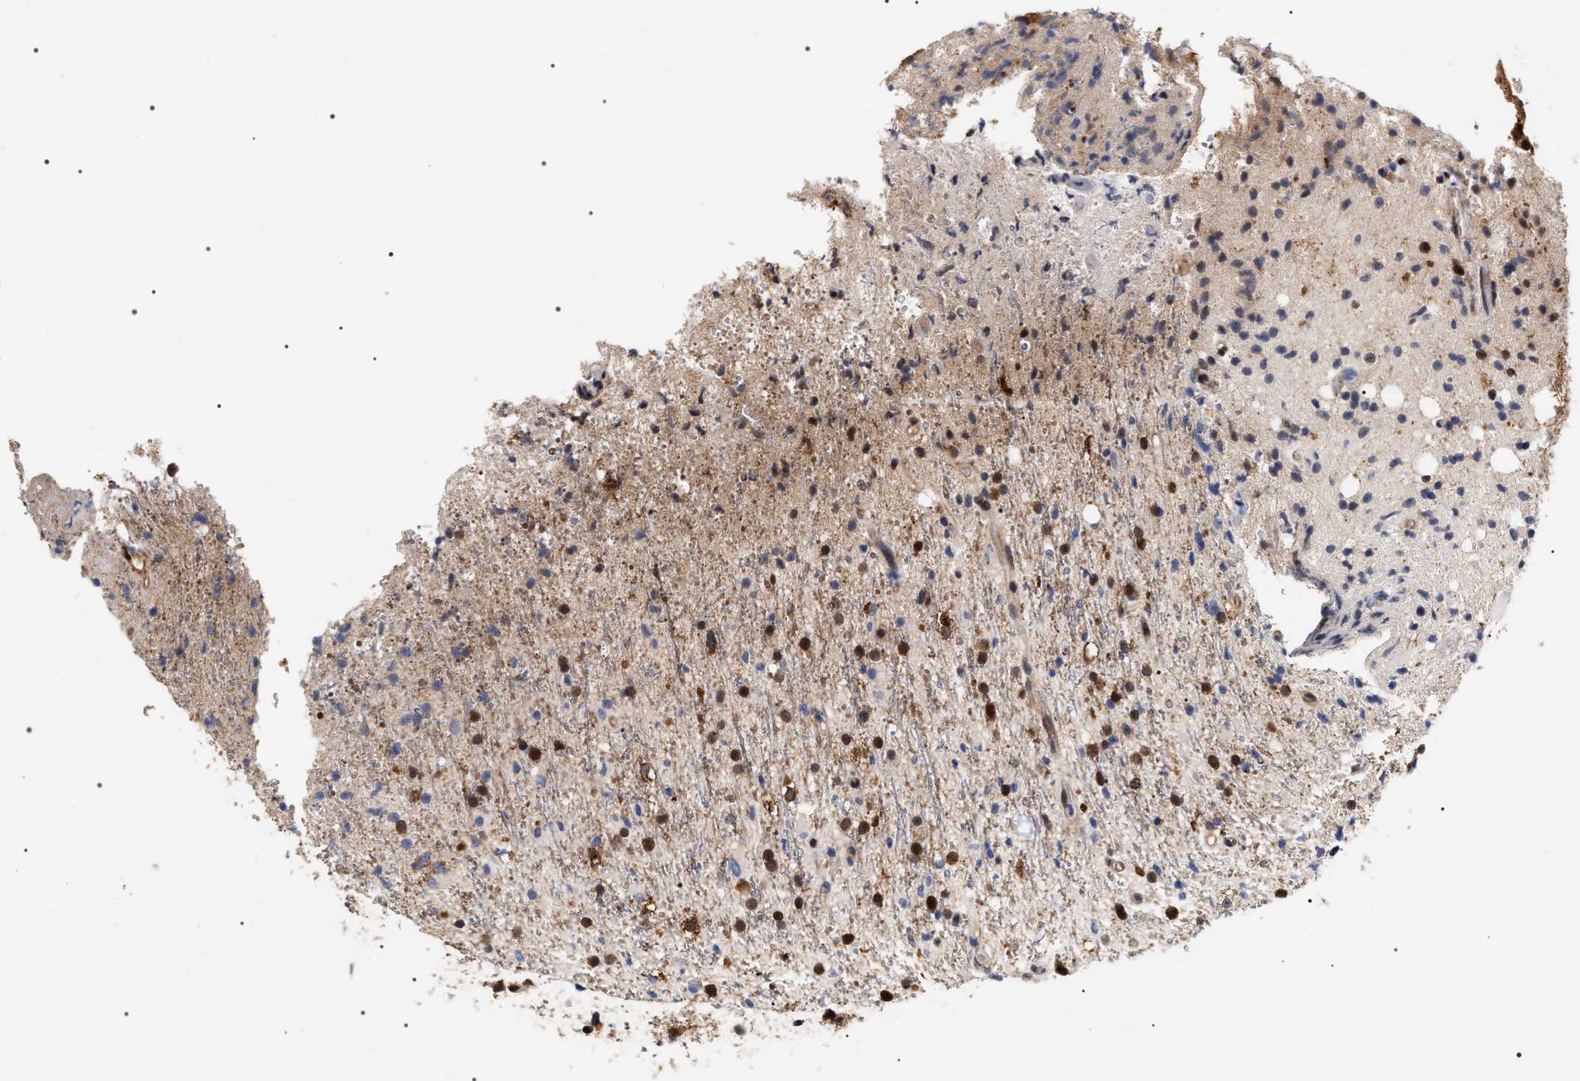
{"staining": {"intensity": "moderate", "quantity": "25%-75%", "location": "cytoplasmic/membranous,nuclear"}, "tissue": "glioma", "cell_type": "Tumor cells", "image_type": "cancer", "snomed": [{"axis": "morphology", "description": "Glioma, malignant, High grade"}, {"axis": "topography", "description": "Brain"}], "caption": "A medium amount of moderate cytoplasmic/membranous and nuclear expression is identified in about 25%-75% of tumor cells in glioma tissue.", "gene": "BAG6", "patient": {"sex": "male", "age": 47}}